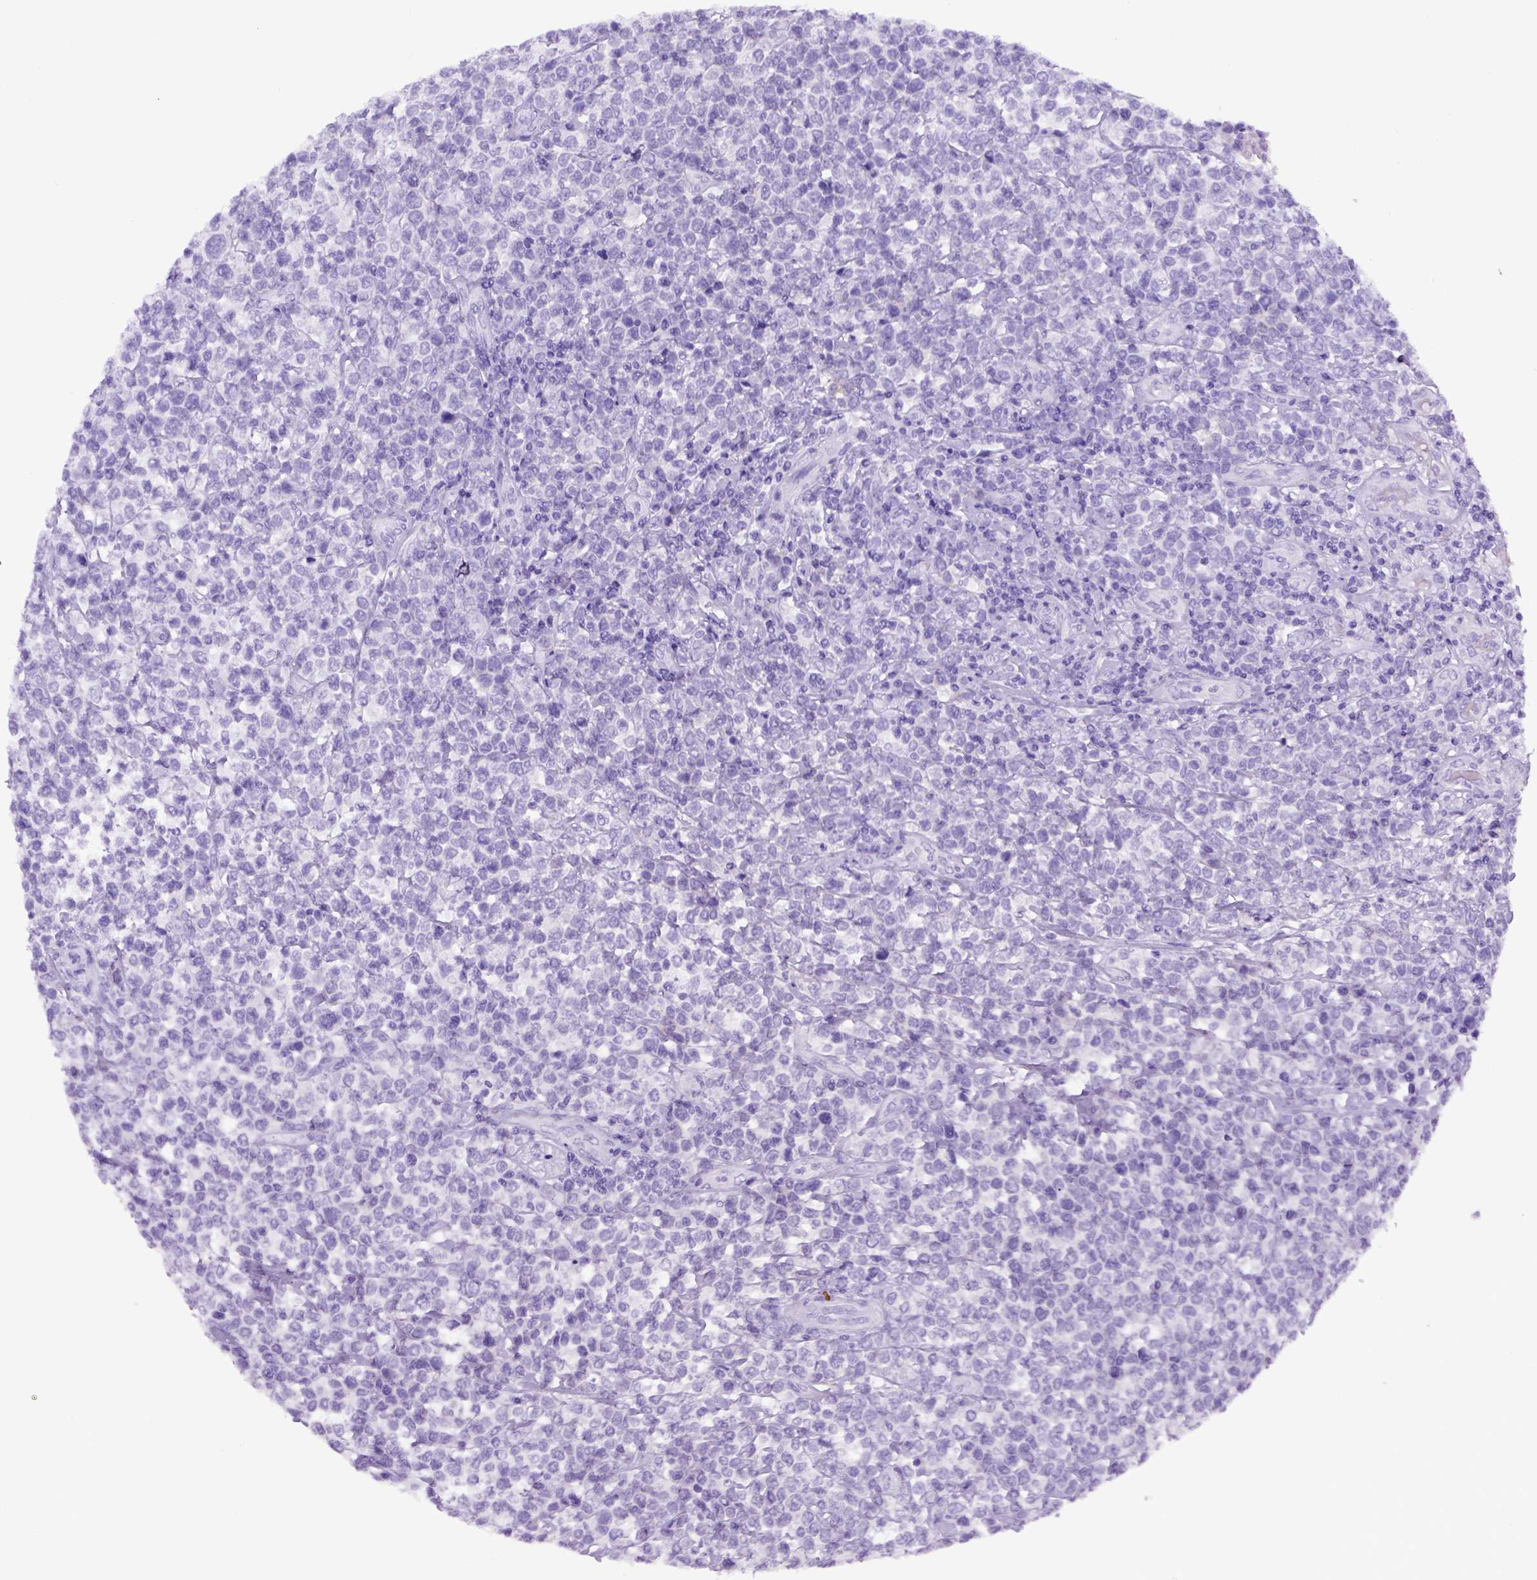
{"staining": {"intensity": "negative", "quantity": "none", "location": "none"}, "tissue": "lymphoma", "cell_type": "Tumor cells", "image_type": "cancer", "snomed": [{"axis": "morphology", "description": "Malignant lymphoma, non-Hodgkin's type, High grade"}, {"axis": "topography", "description": "Soft tissue"}], "caption": "Malignant lymphoma, non-Hodgkin's type (high-grade) was stained to show a protein in brown. There is no significant positivity in tumor cells.", "gene": "ITIH4", "patient": {"sex": "female", "age": 56}}